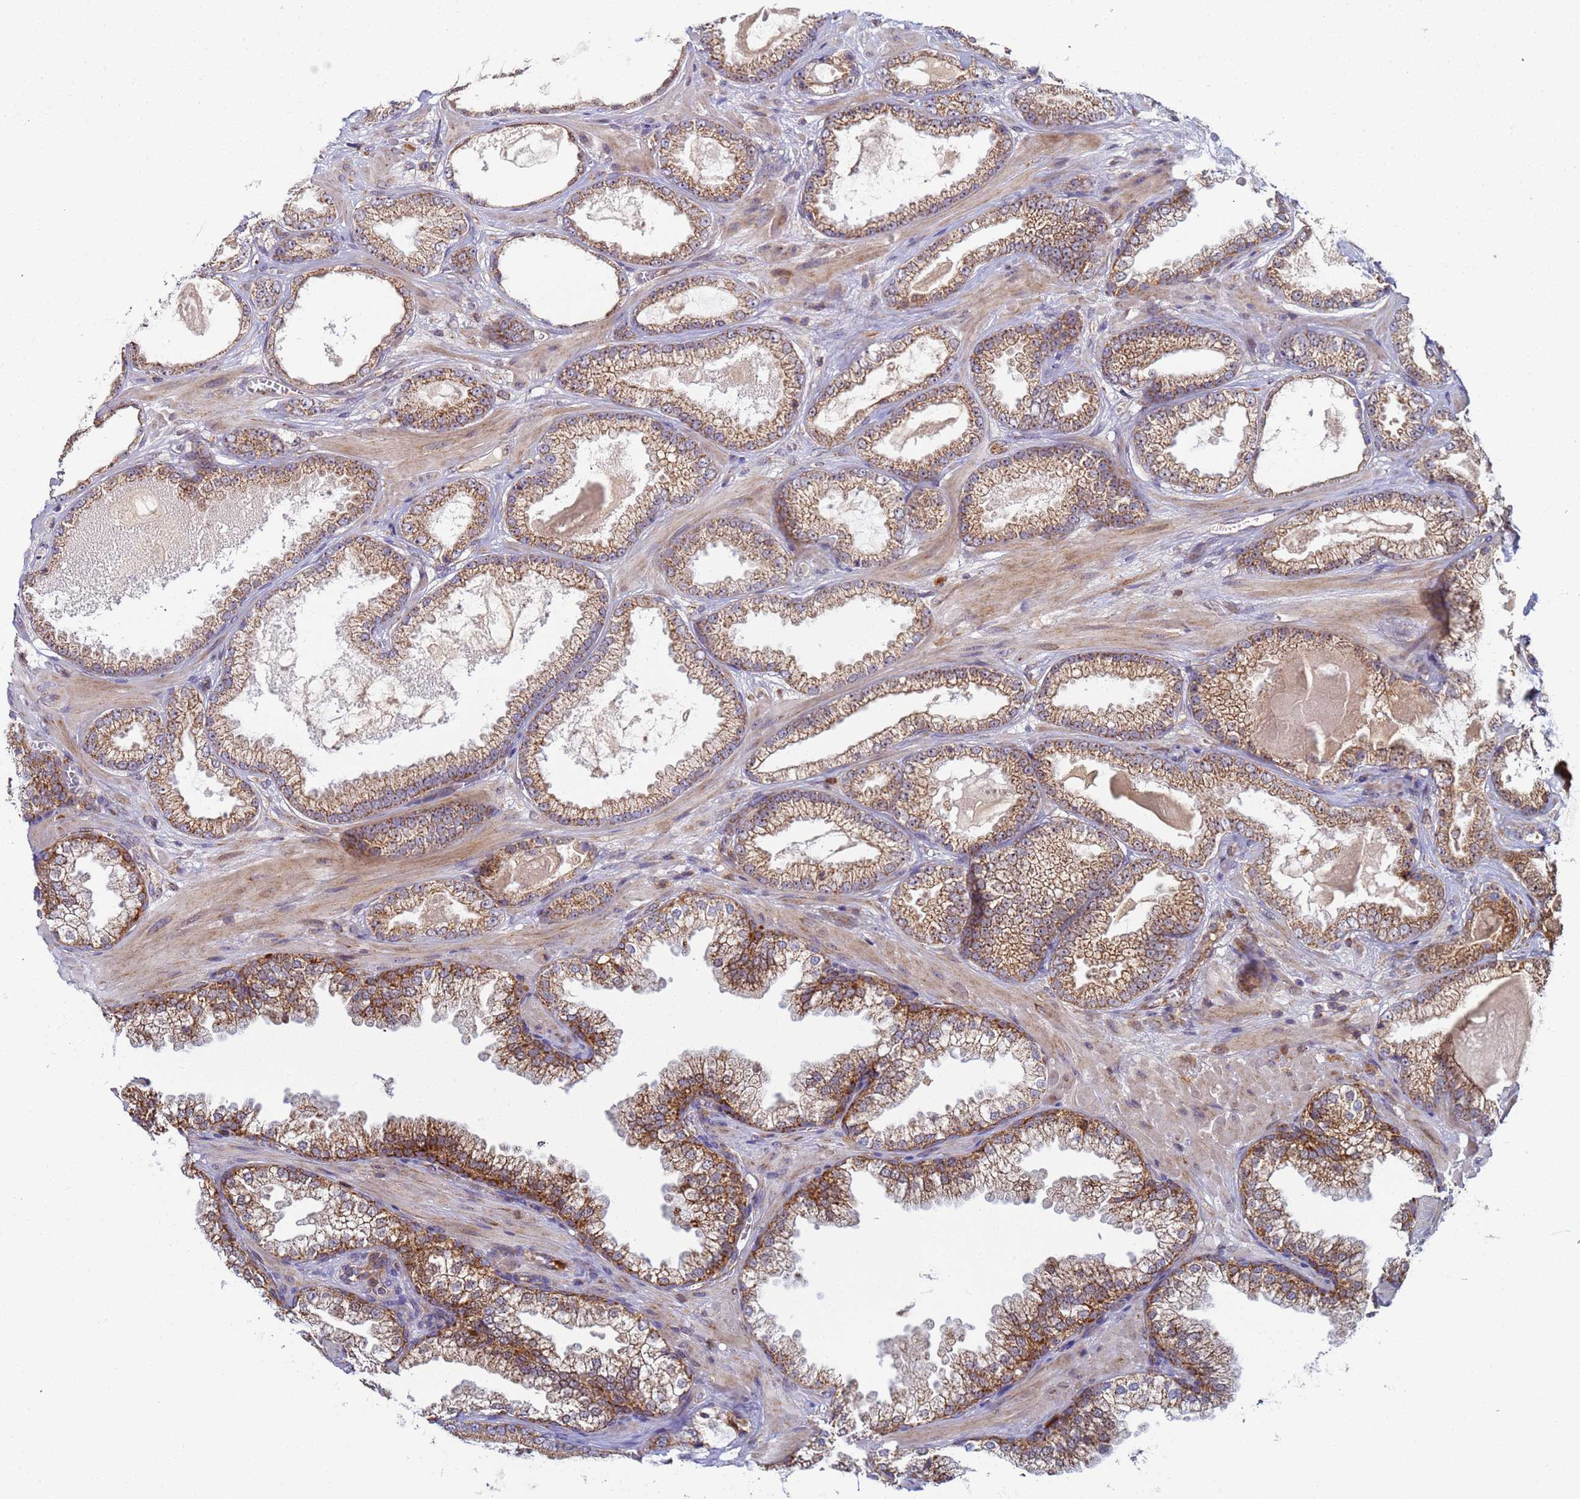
{"staining": {"intensity": "moderate", "quantity": ">75%", "location": "cytoplasmic/membranous"}, "tissue": "prostate cancer", "cell_type": "Tumor cells", "image_type": "cancer", "snomed": [{"axis": "morphology", "description": "Adenocarcinoma, Low grade"}, {"axis": "topography", "description": "Prostate"}], "caption": "IHC histopathology image of neoplastic tissue: human low-grade adenocarcinoma (prostate) stained using immunohistochemistry exhibits medium levels of moderate protein expression localized specifically in the cytoplasmic/membranous of tumor cells, appearing as a cytoplasmic/membranous brown color.", "gene": "CCDC127", "patient": {"sex": "male", "age": 57}}